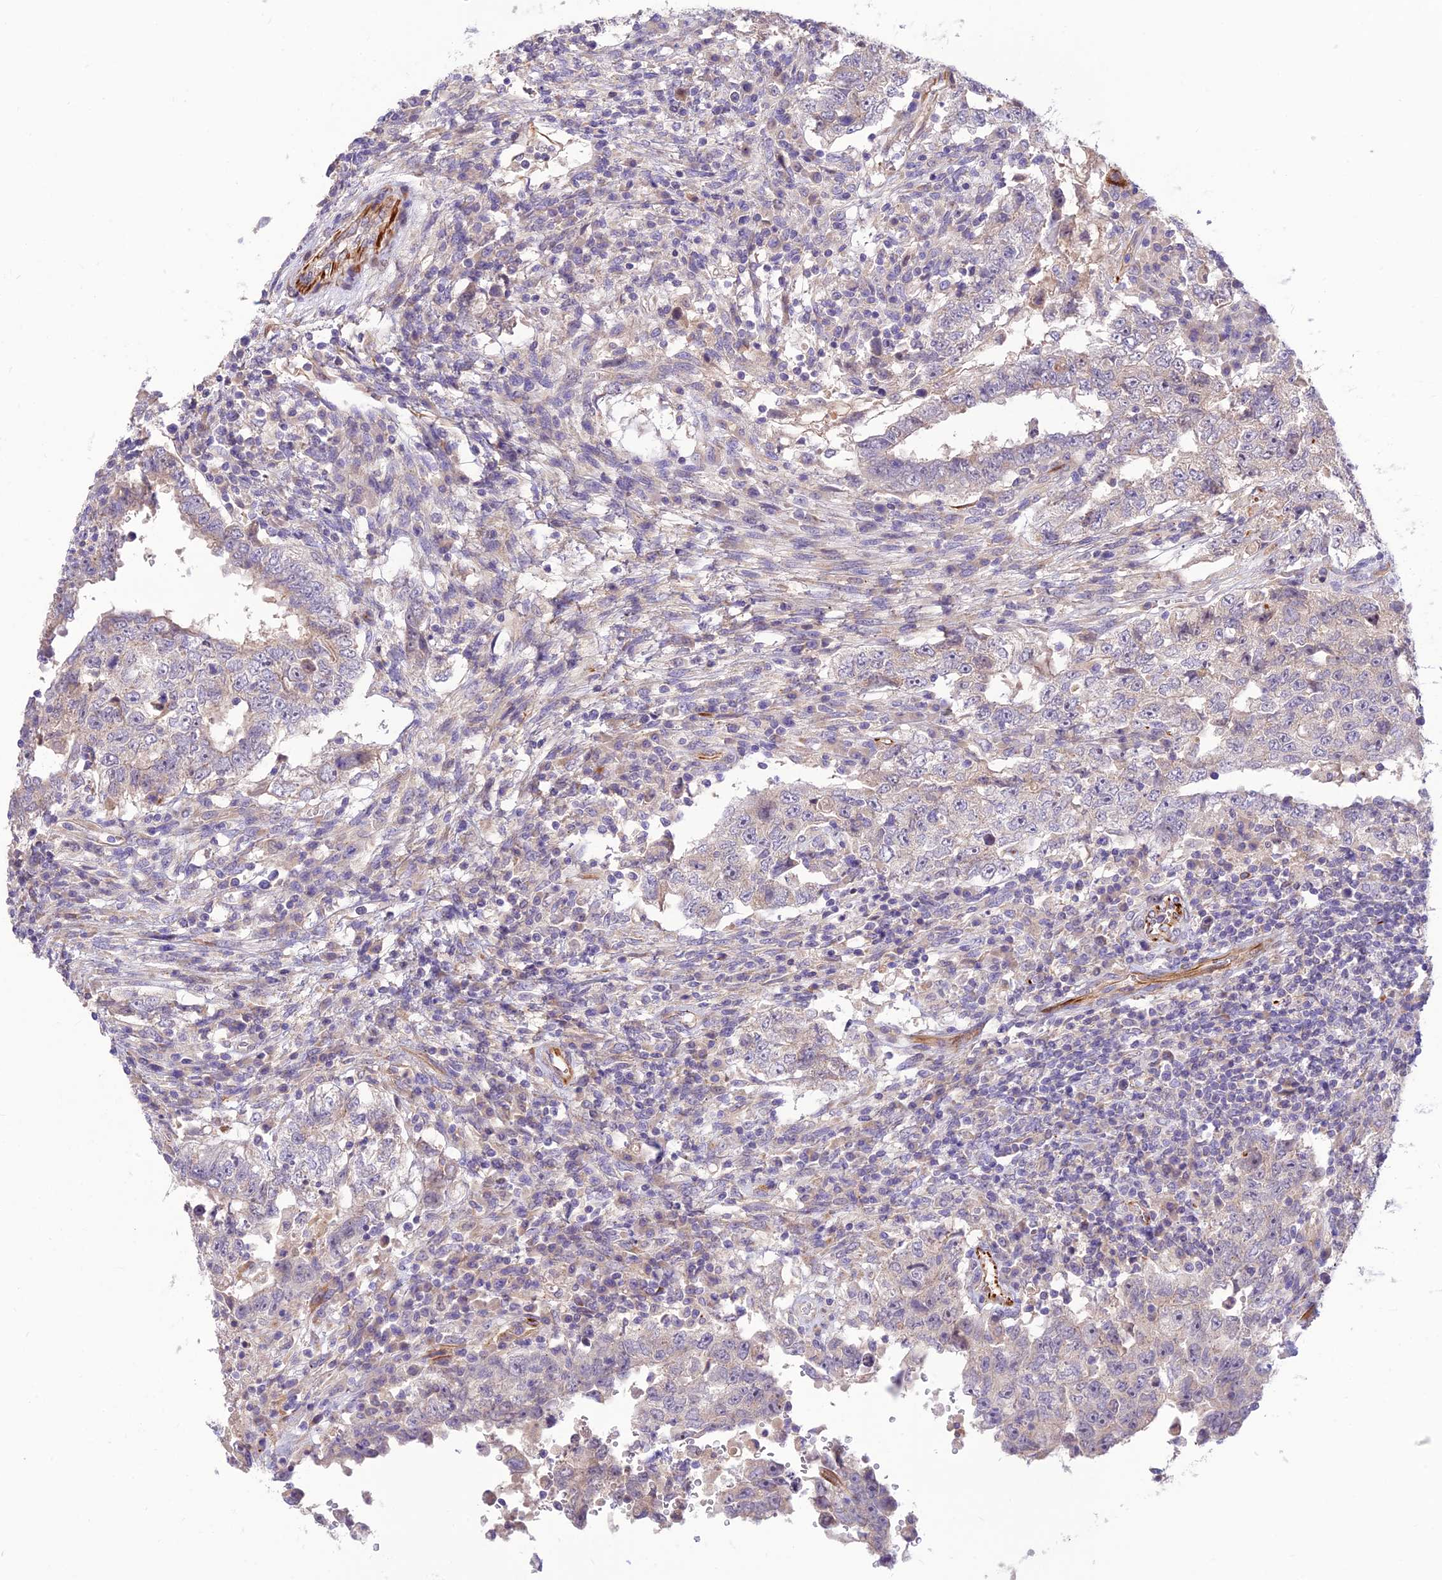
{"staining": {"intensity": "negative", "quantity": "none", "location": "none"}, "tissue": "testis cancer", "cell_type": "Tumor cells", "image_type": "cancer", "snomed": [{"axis": "morphology", "description": "Carcinoma, Embryonal, NOS"}, {"axis": "topography", "description": "Testis"}], "caption": "A micrograph of human embryonal carcinoma (testis) is negative for staining in tumor cells. (Brightfield microscopy of DAB (3,3'-diaminobenzidine) immunohistochemistry (IHC) at high magnification).", "gene": "ST8SIA5", "patient": {"sex": "male", "age": 26}}